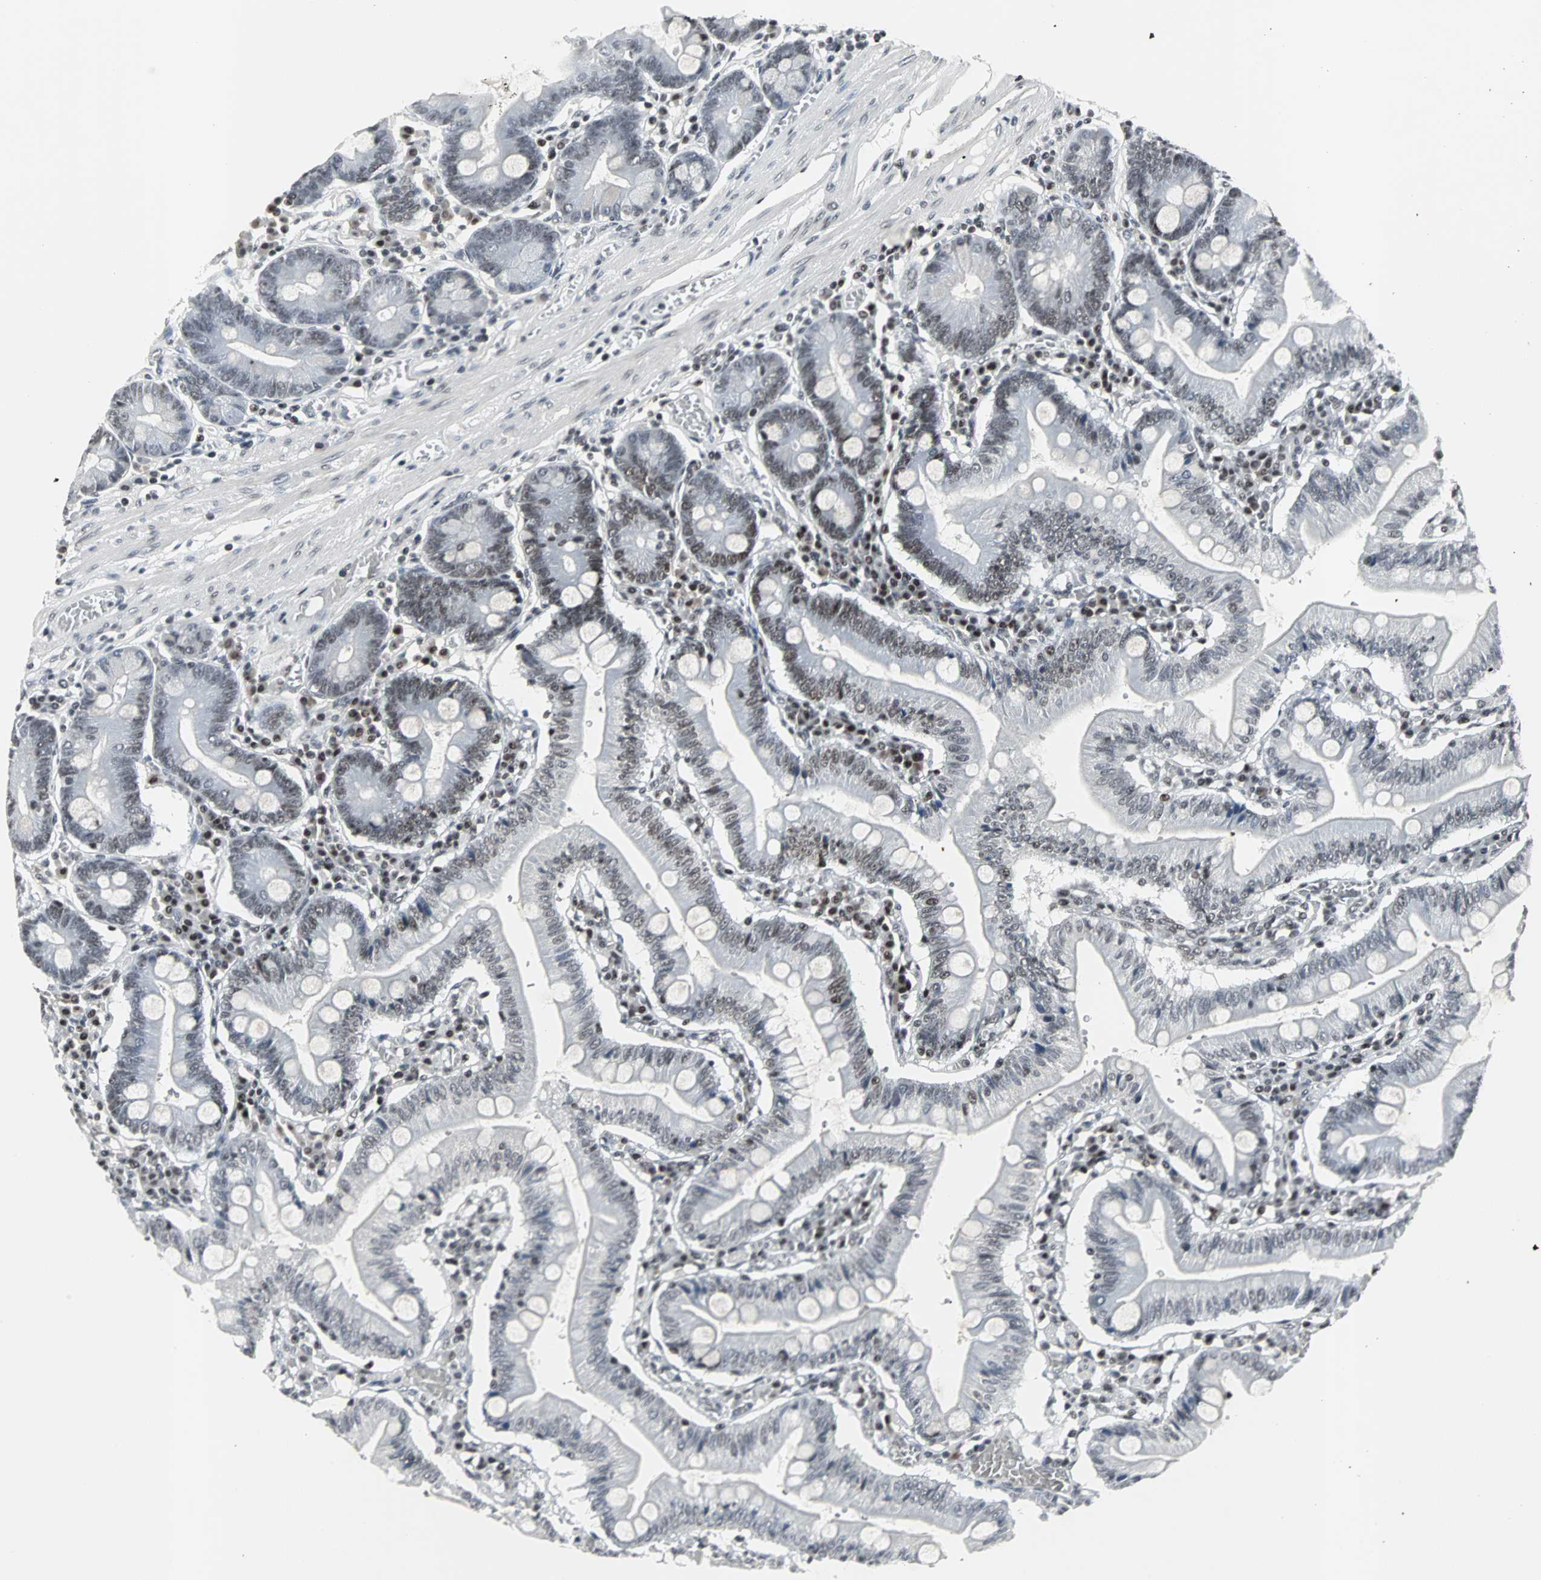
{"staining": {"intensity": "moderate", "quantity": ">75%", "location": "nuclear"}, "tissue": "small intestine", "cell_type": "Glandular cells", "image_type": "normal", "snomed": [{"axis": "morphology", "description": "Normal tissue, NOS"}, {"axis": "topography", "description": "Small intestine"}], "caption": "High-power microscopy captured an immunohistochemistry image of normal small intestine, revealing moderate nuclear positivity in about >75% of glandular cells. The protein is shown in brown color, while the nuclei are stained blue.", "gene": "PNKP", "patient": {"sex": "male", "age": 71}}